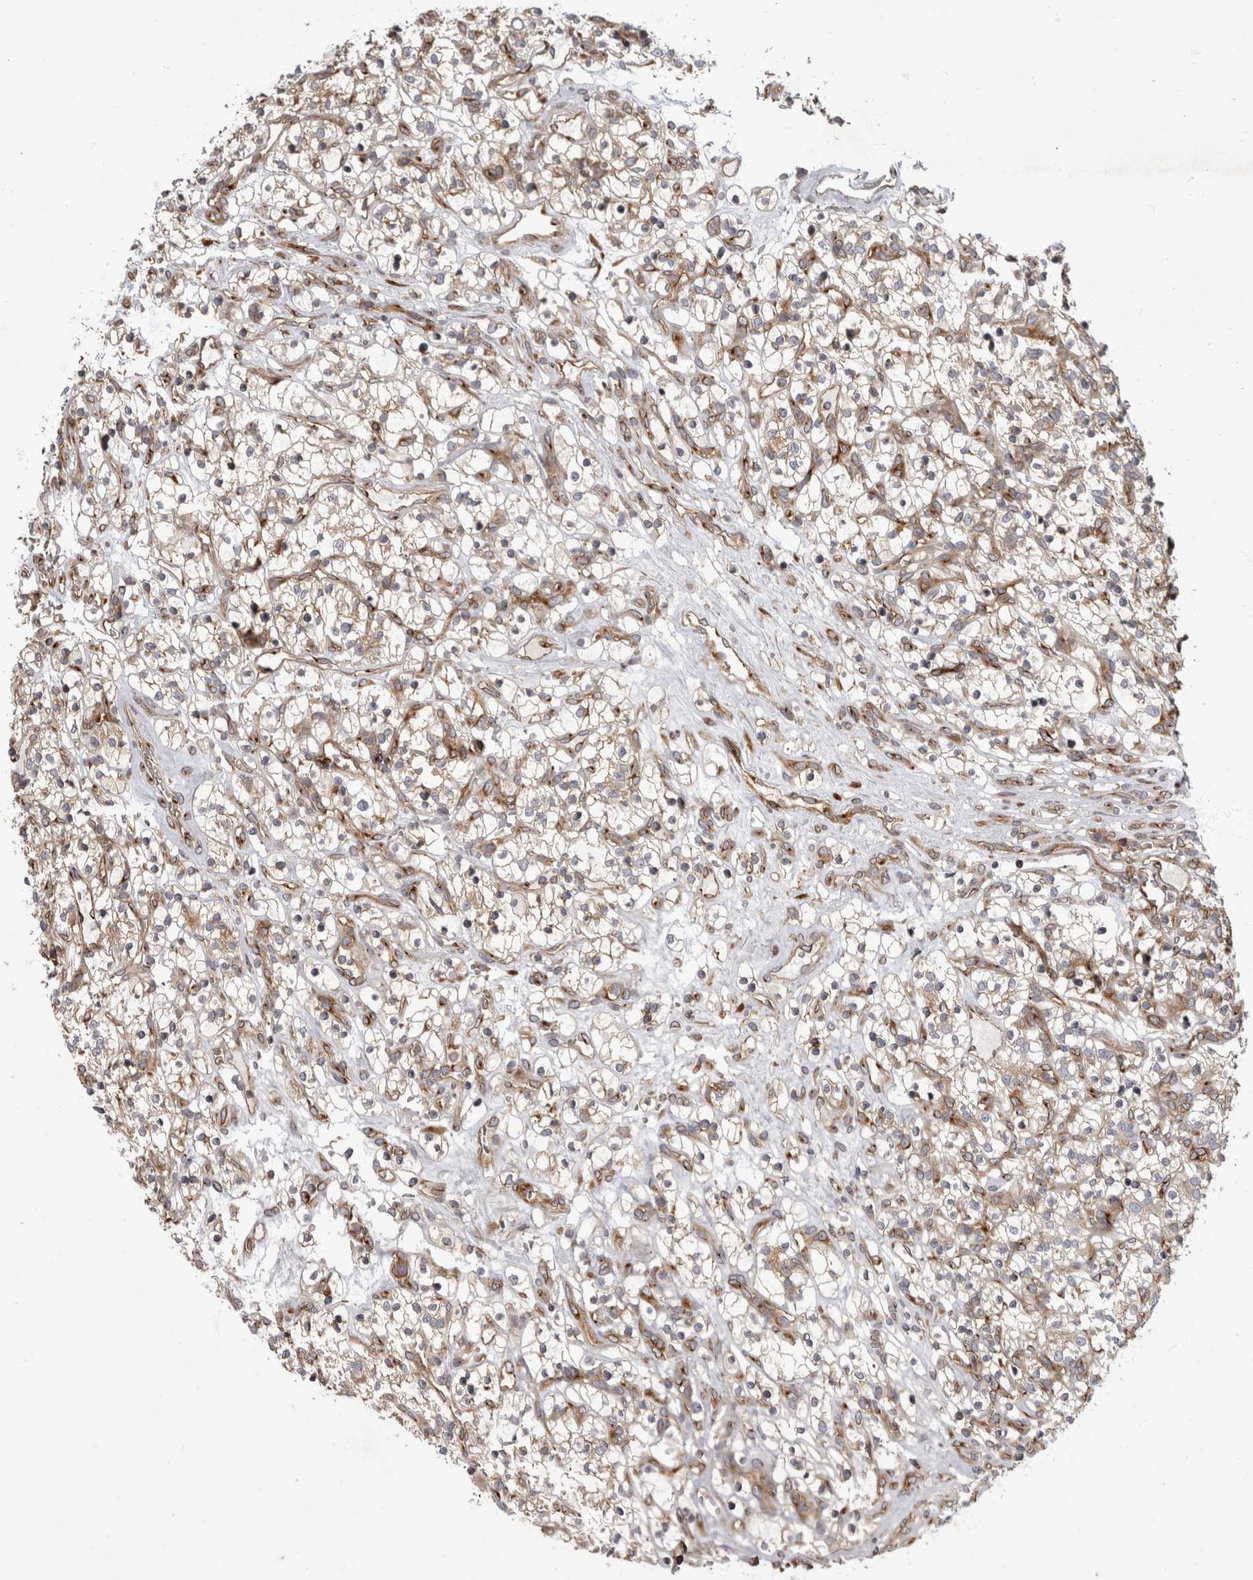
{"staining": {"intensity": "negative", "quantity": "none", "location": "none"}, "tissue": "renal cancer", "cell_type": "Tumor cells", "image_type": "cancer", "snomed": [{"axis": "morphology", "description": "Adenocarcinoma, NOS"}, {"axis": "topography", "description": "Kidney"}], "caption": "Tumor cells are negative for brown protein staining in adenocarcinoma (renal).", "gene": "HOOK3", "patient": {"sex": "female", "age": 57}}